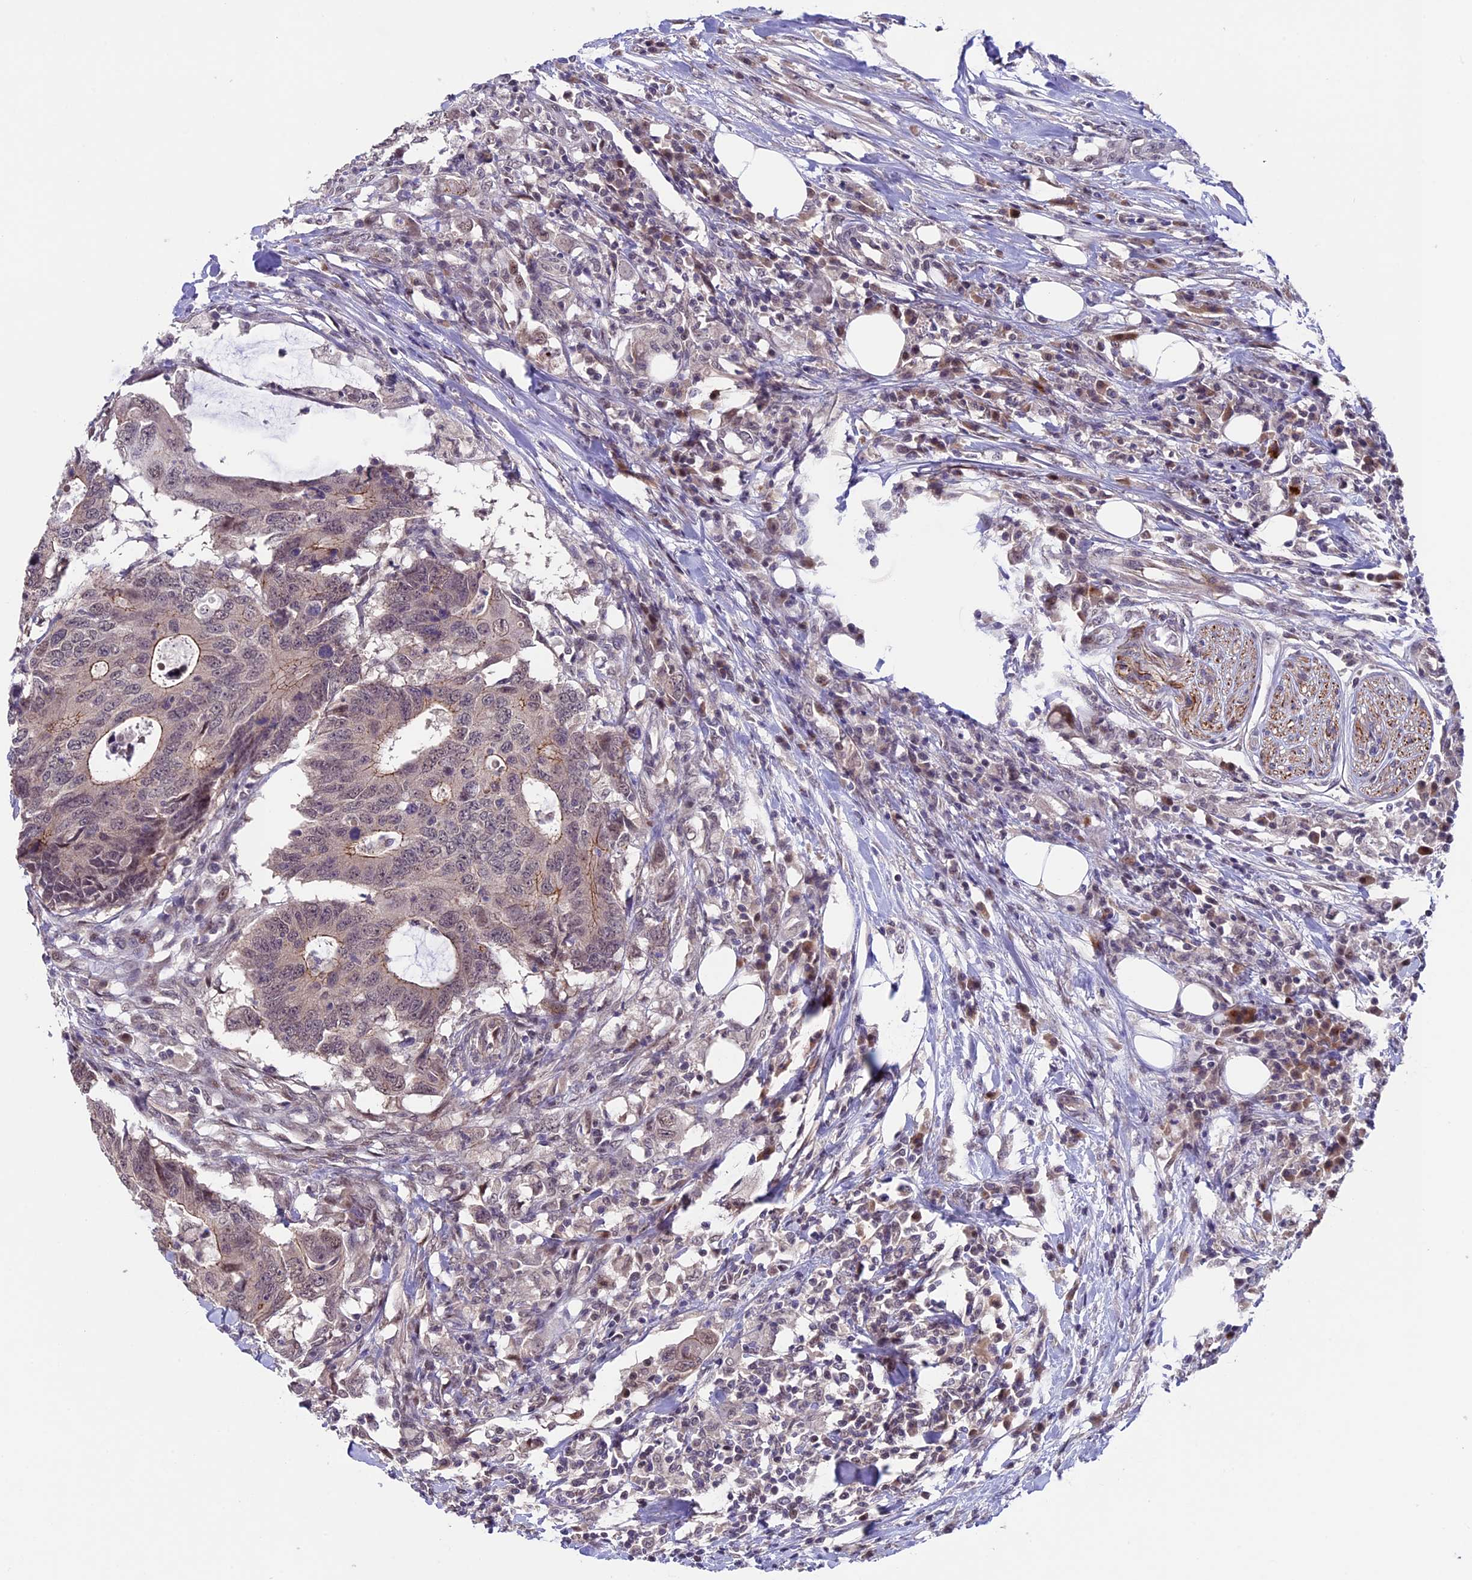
{"staining": {"intensity": "weak", "quantity": "<25%", "location": "cytoplasmic/membranous"}, "tissue": "colorectal cancer", "cell_type": "Tumor cells", "image_type": "cancer", "snomed": [{"axis": "morphology", "description": "Adenocarcinoma, NOS"}, {"axis": "topography", "description": "Colon"}], "caption": "DAB (3,3'-diaminobenzidine) immunohistochemical staining of human colorectal cancer (adenocarcinoma) demonstrates no significant expression in tumor cells. (DAB (3,3'-diaminobenzidine) immunohistochemistry with hematoxylin counter stain).", "gene": "SIPA1L3", "patient": {"sex": "male", "age": 71}}